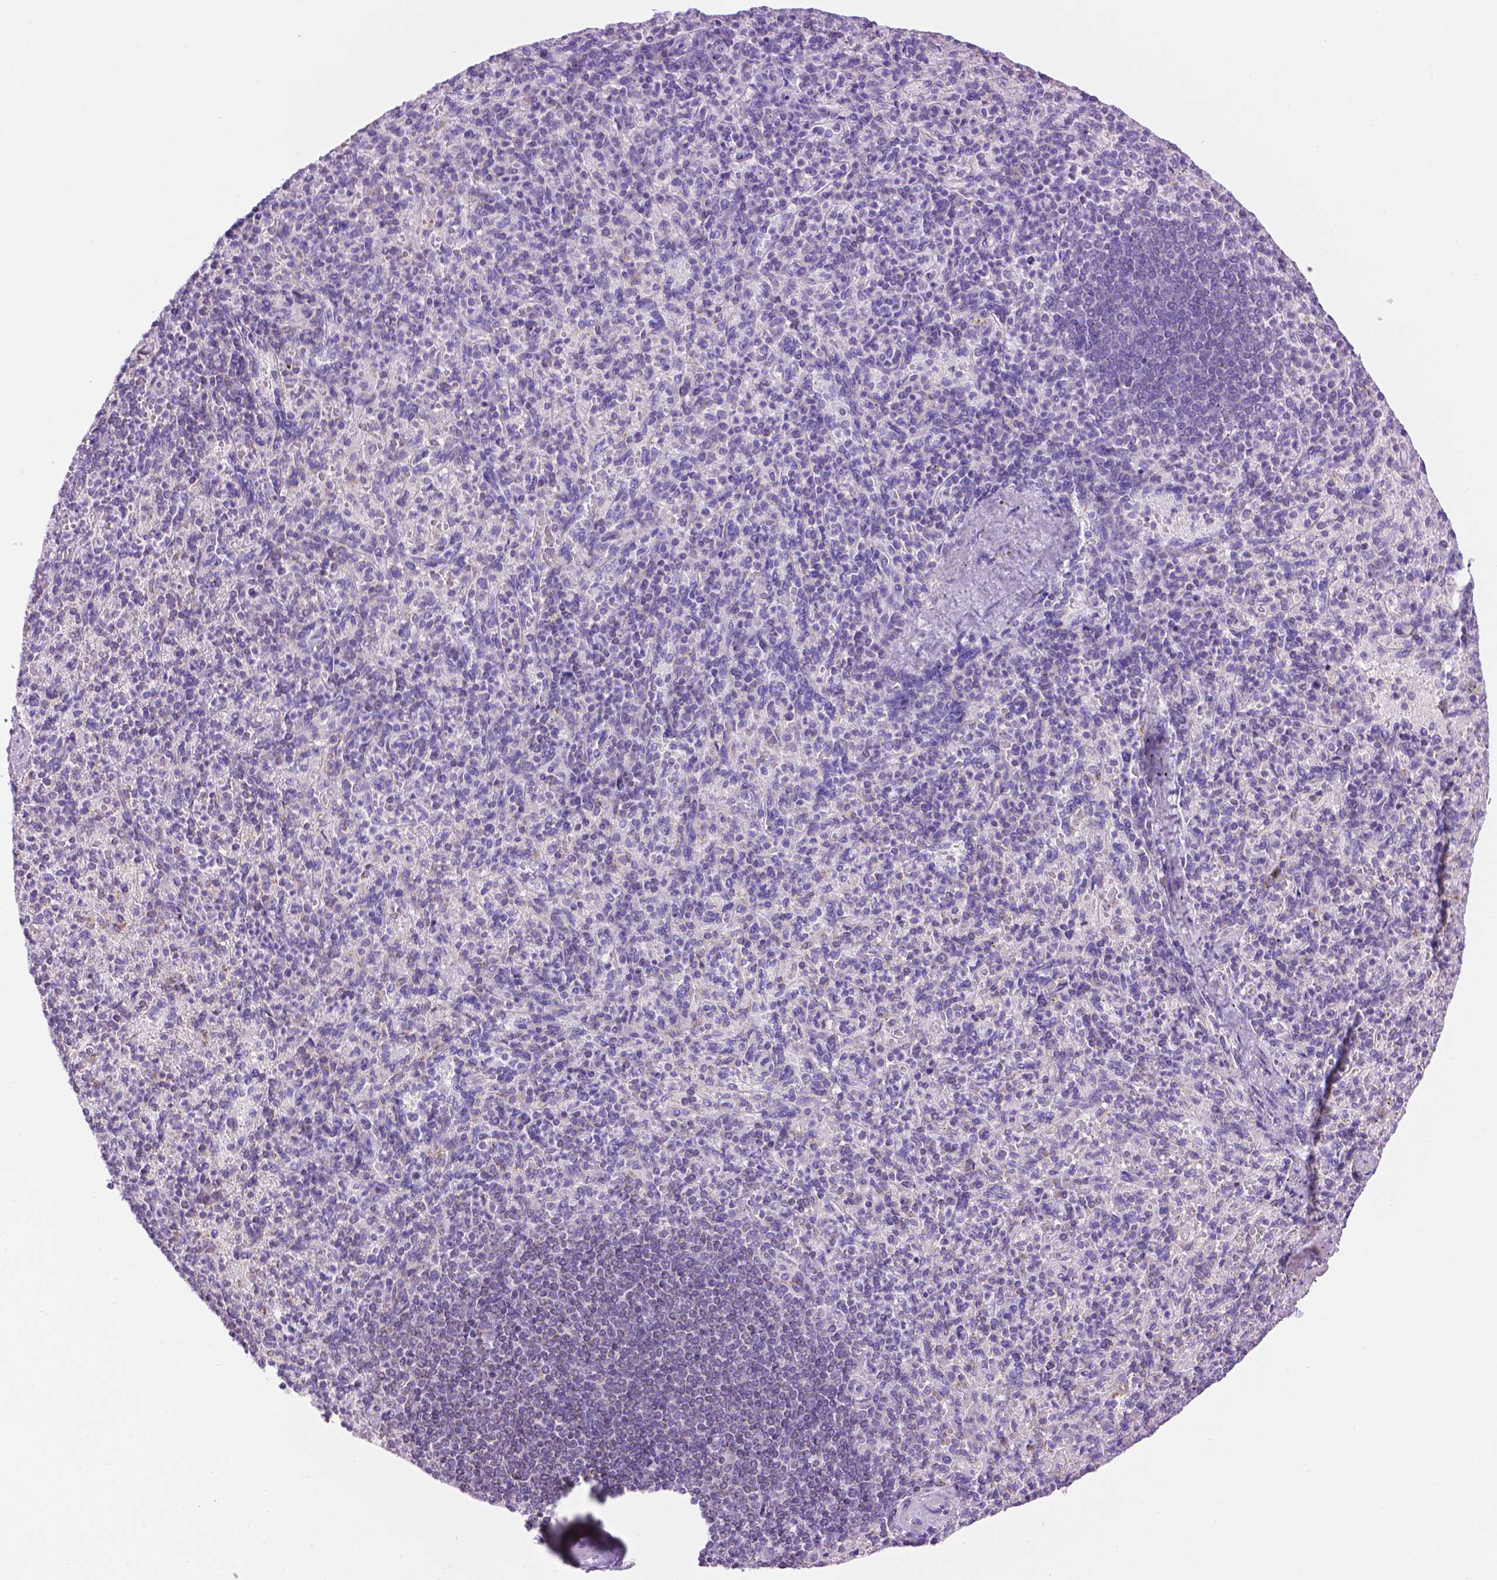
{"staining": {"intensity": "moderate", "quantity": "<25%", "location": "cytoplasmic/membranous"}, "tissue": "spleen", "cell_type": "Cells in red pulp", "image_type": "normal", "snomed": [{"axis": "morphology", "description": "Normal tissue, NOS"}, {"axis": "topography", "description": "Spleen"}], "caption": "IHC histopathology image of normal spleen: human spleen stained using immunohistochemistry displays low levels of moderate protein expression localized specifically in the cytoplasmic/membranous of cells in red pulp, appearing as a cytoplasmic/membranous brown color.", "gene": "PYCR3", "patient": {"sex": "female", "age": 74}}